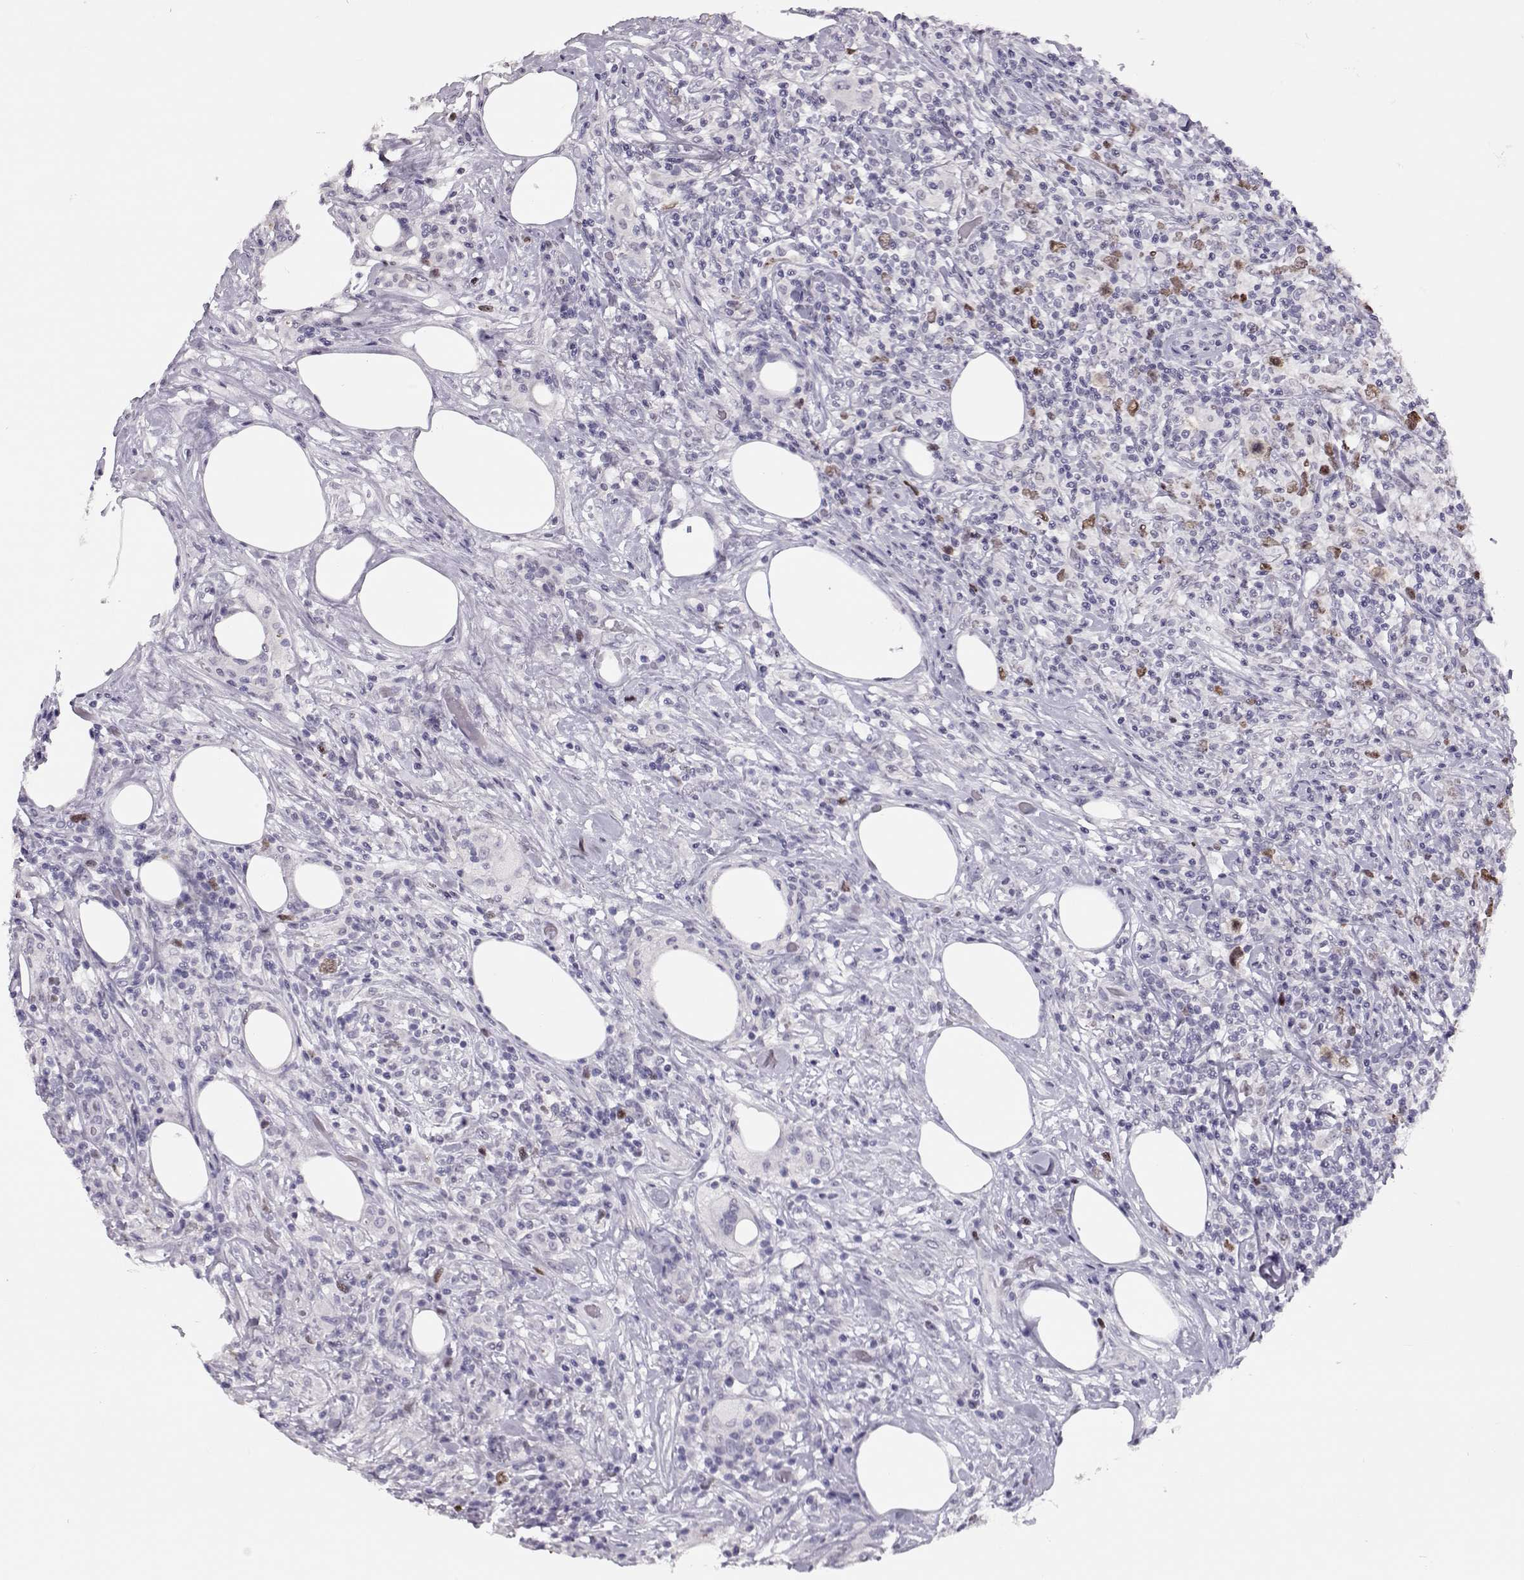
{"staining": {"intensity": "negative", "quantity": "none", "location": "none"}, "tissue": "lymphoma", "cell_type": "Tumor cells", "image_type": "cancer", "snomed": [{"axis": "morphology", "description": "Malignant lymphoma, non-Hodgkin's type, High grade"}, {"axis": "topography", "description": "Lymph node"}], "caption": "Human high-grade malignant lymphoma, non-Hodgkin's type stained for a protein using immunohistochemistry (IHC) reveals no positivity in tumor cells.", "gene": "SGO1", "patient": {"sex": "female", "age": 84}}